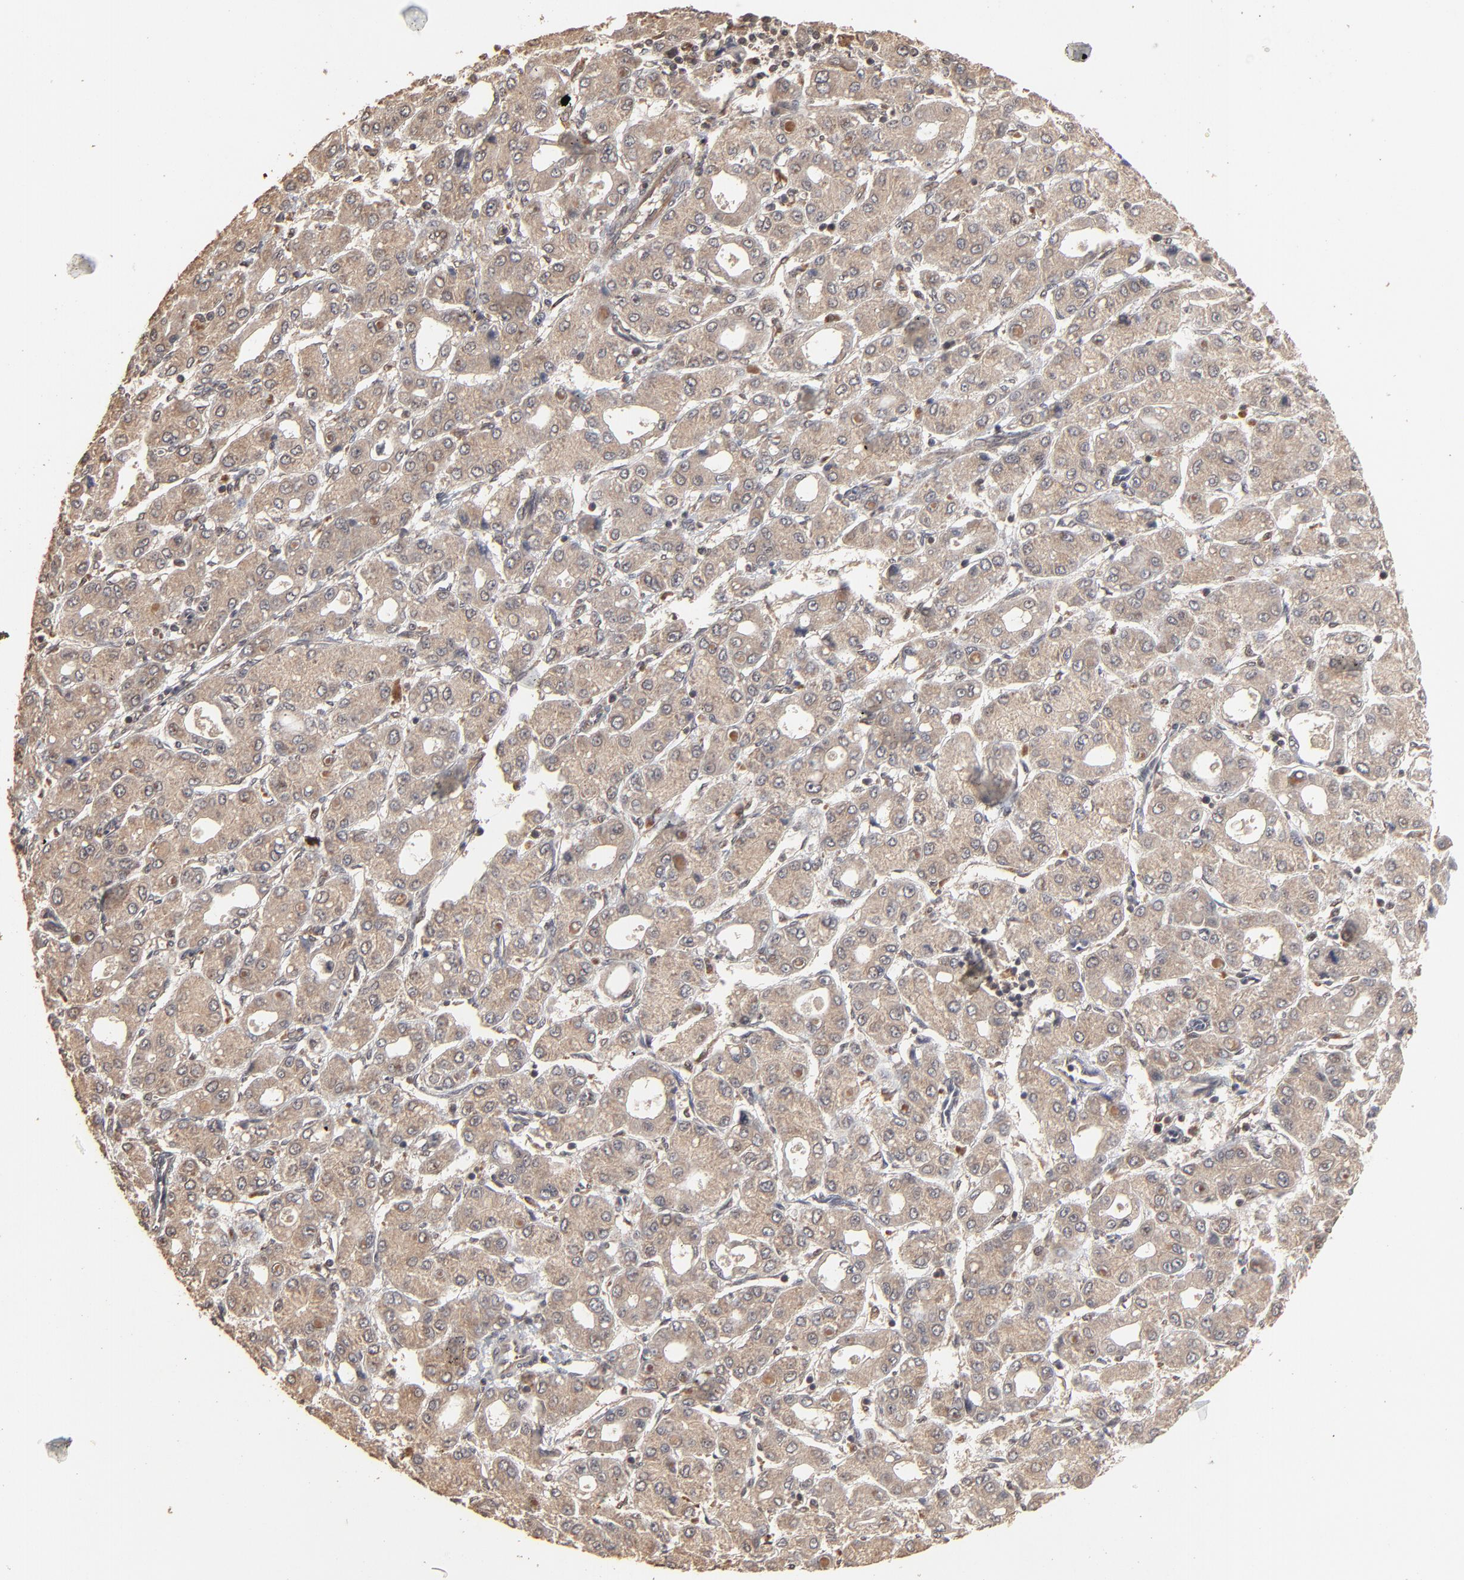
{"staining": {"intensity": "moderate", "quantity": ">75%", "location": "cytoplasmic/membranous"}, "tissue": "liver cancer", "cell_type": "Tumor cells", "image_type": "cancer", "snomed": [{"axis": "morphology", "description": "Carcinoma, Hepatocellular, NOS"}, {"axis": "topography", "description": "Liver"}], "caption": "Human hepatocellular carcinoma (liver) stained for a protein (brown) shows moderate cytoplasmic/membranous positive expression in about >75% of tumor cells.", "gene": "FAM227A", "patient": {"sex": "male", "age": 69}}